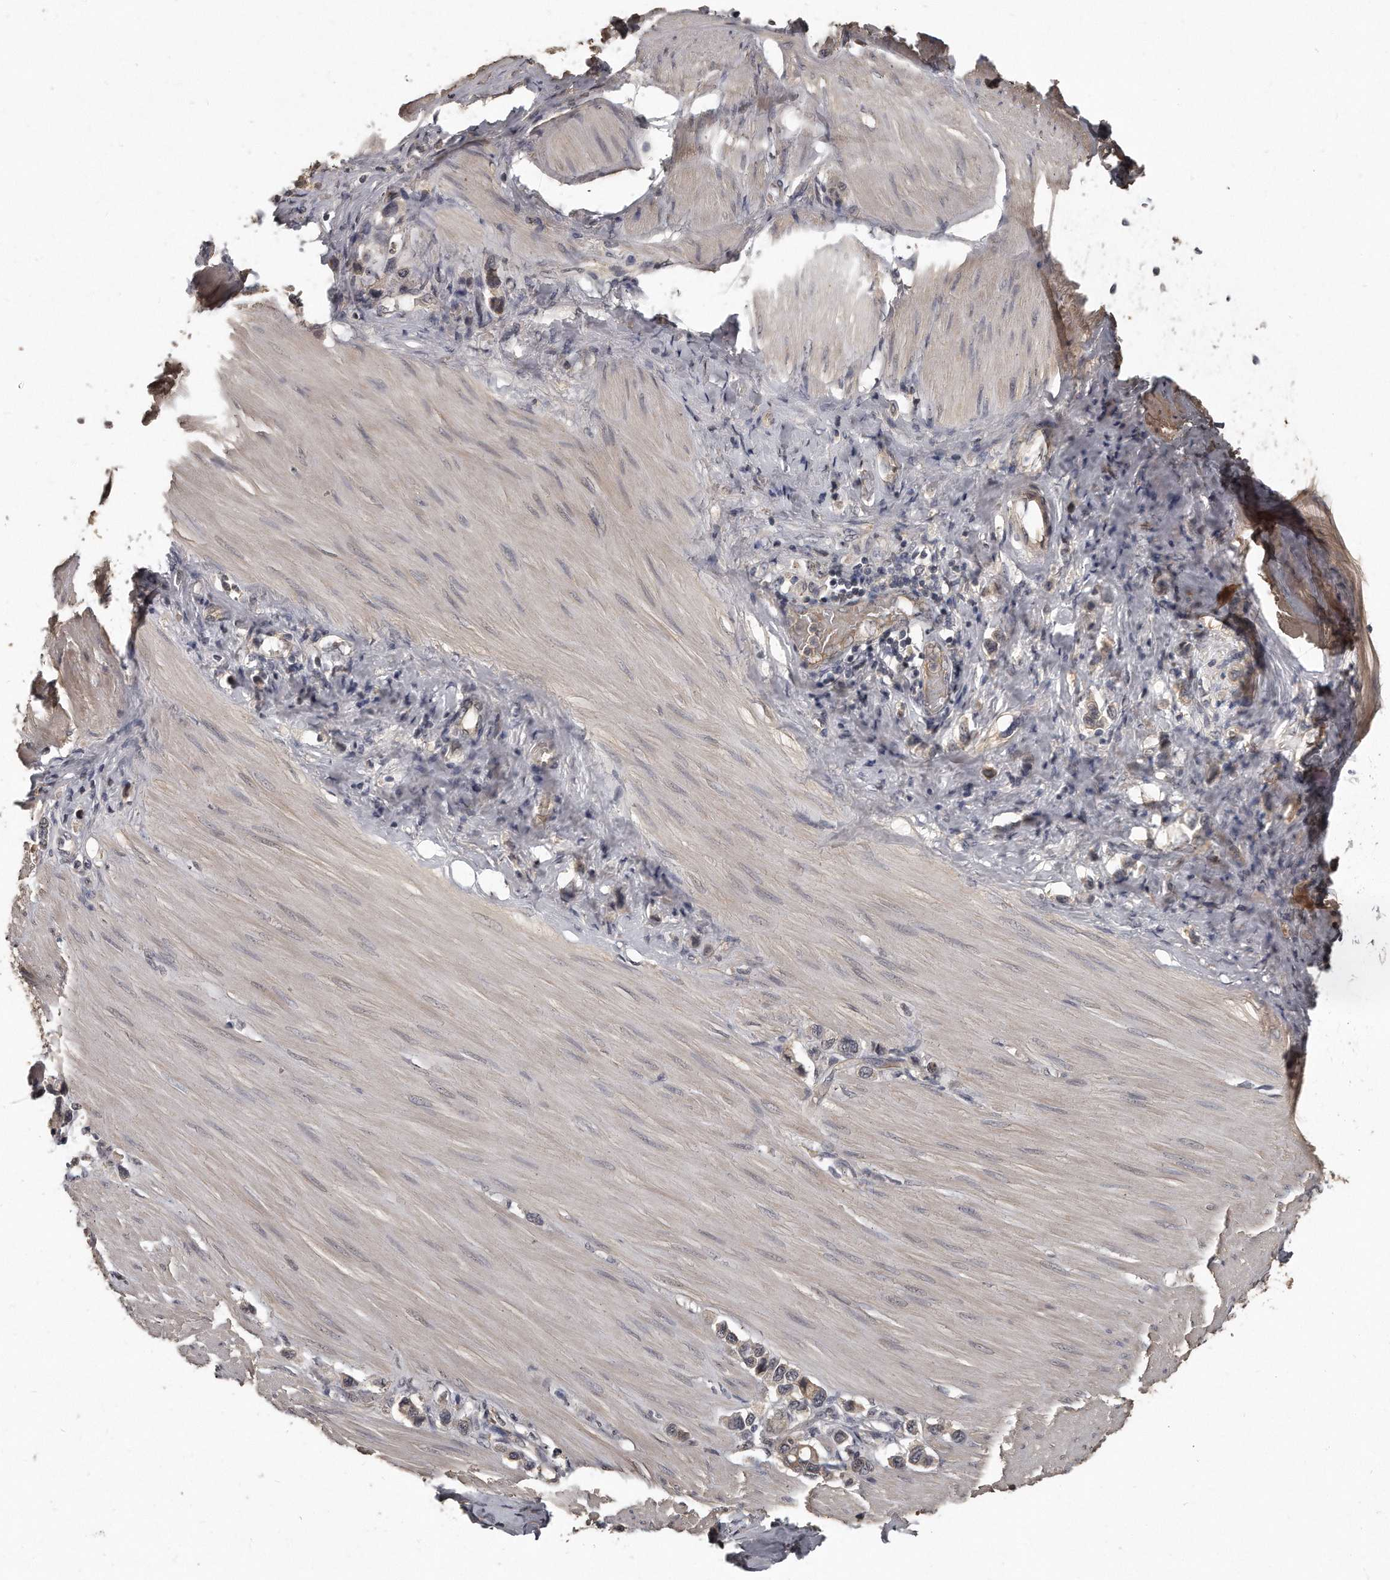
{"staining": {"intensity": "weak", "quantity": "25%-75%", "location": "cytoplasmic/membranous"}, "tissue": "stomach cancer", "cell_type": "Tumor cells", "image_type": "cancer", "snomed": [{"axis": "morphology", "description": "Adenocarcinoma, NOS"}, {"axis": "topography", "description": "Stomach"}], "caption": "Protein expression analysis of human stomach adenocarcinoma reveals weak cytoplasmic/membranous staining in about 25%-75% of tumor cells.", "gene": "GRB10", "patient": {"sex": "female", "age": 65}}